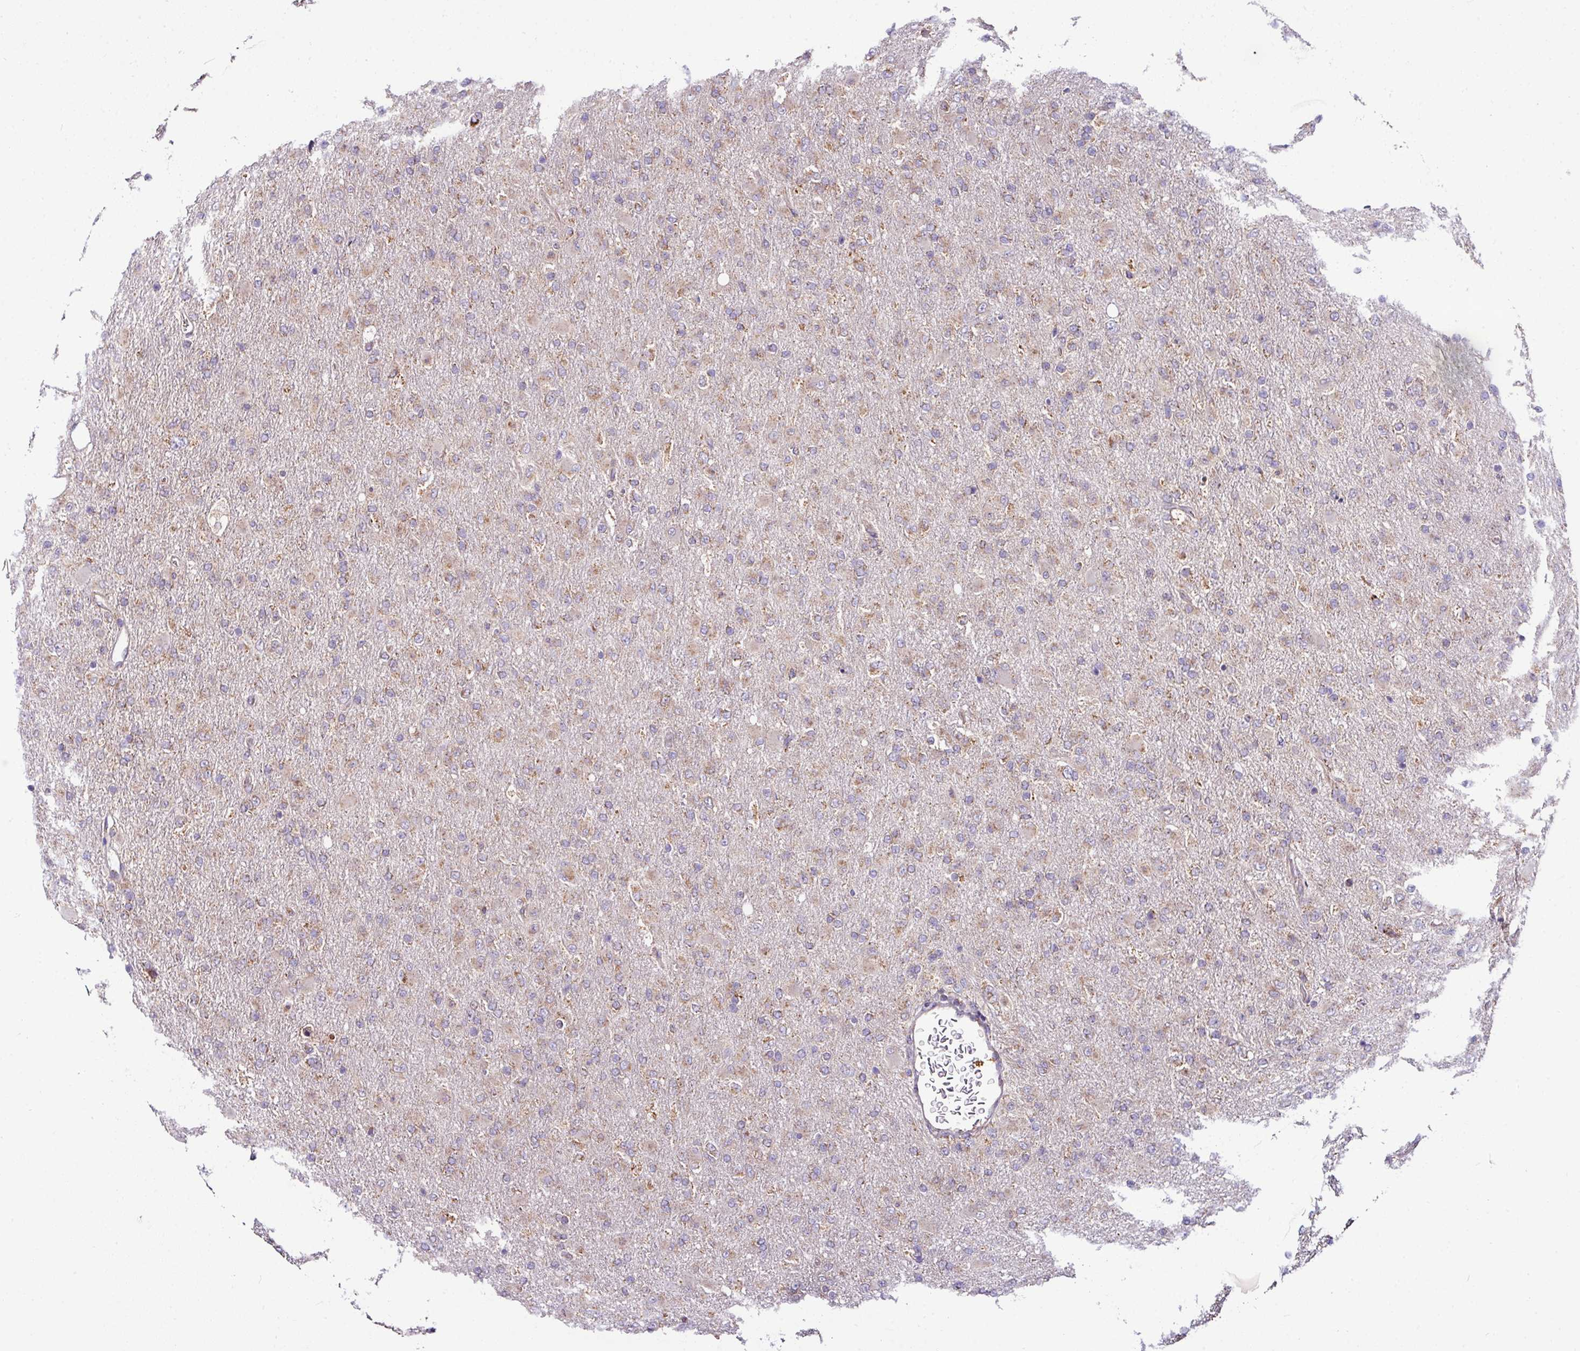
{"staining": {"intensity": "weak", "quantity": "25%-75%", "location": "cytoplasmic/membranous"}, "tissue": "glioma", "cell_type": "Tumor cells", "image_type": "cancer", "snomed": [{"axis": "morphology", "description": "Glioma, malignant, Low grade"}, {"axis": "topography", "description": "Brain"}], "caption": "Brown immunohistochemical staining in malignant glioma (low-grade) exhibits weak cytoplasmic/membranous positivity in approximately 25%-75% of tumor cells.", "gene": "CPD", "patient": {"sex": "male", "age": 65}}